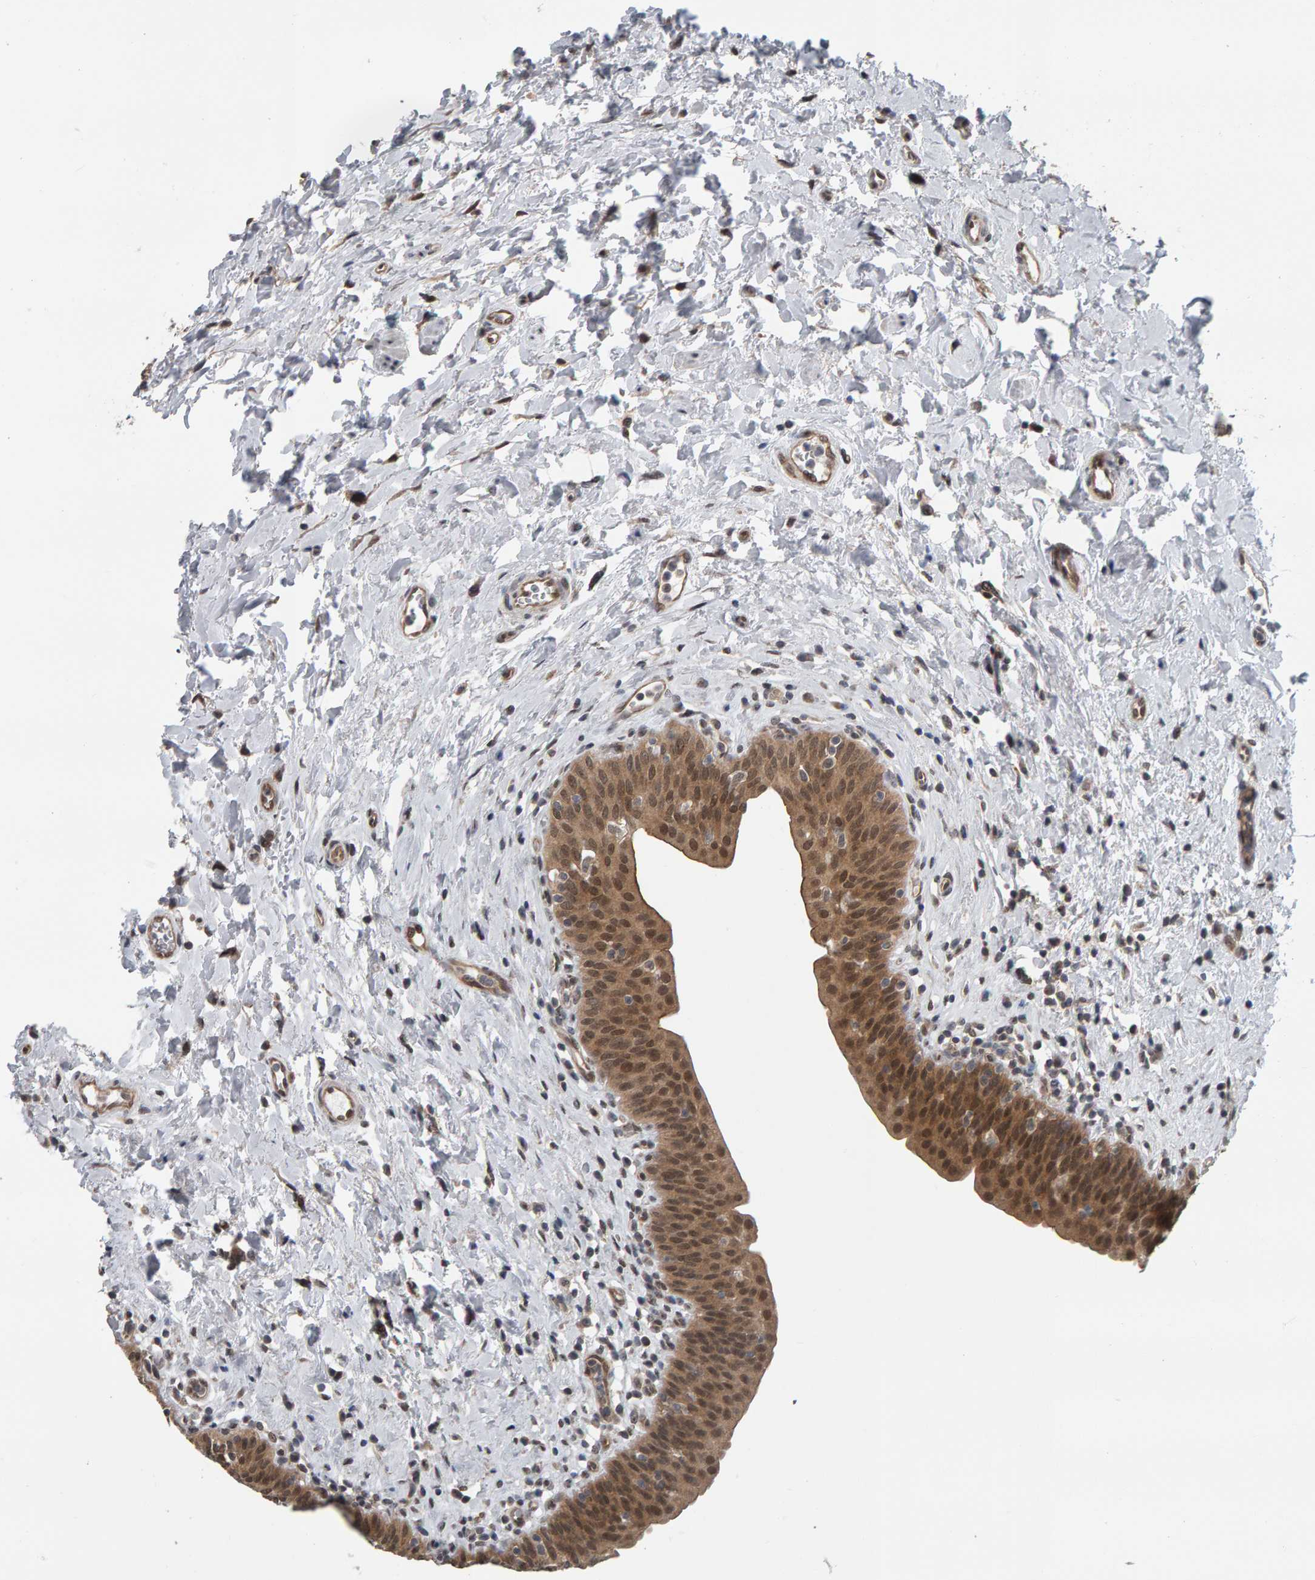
{"staining": {"intensity": "moderate", "quantity": ">75%", "location": "cytoplasmic/membranous,nuclear"}, "tissue": "urinary bladder", "cell_type": "Urothelial cells", "image_type": "normal", "snomed": [{"axis": "morphology", "description": "Normal tissue, NOS"}, {"axis": "topography", "description": "Urinary bladder"}], "caption": "Immunohistochemistry (IHC) of unremarkable urinary bladder displays medium levels of moderate cytoplasmic/membranous,nuclear staining in approximately >75% of urothelial cells.", "gene": "COASY", "patient": {"sex": "male", "age": 83}}